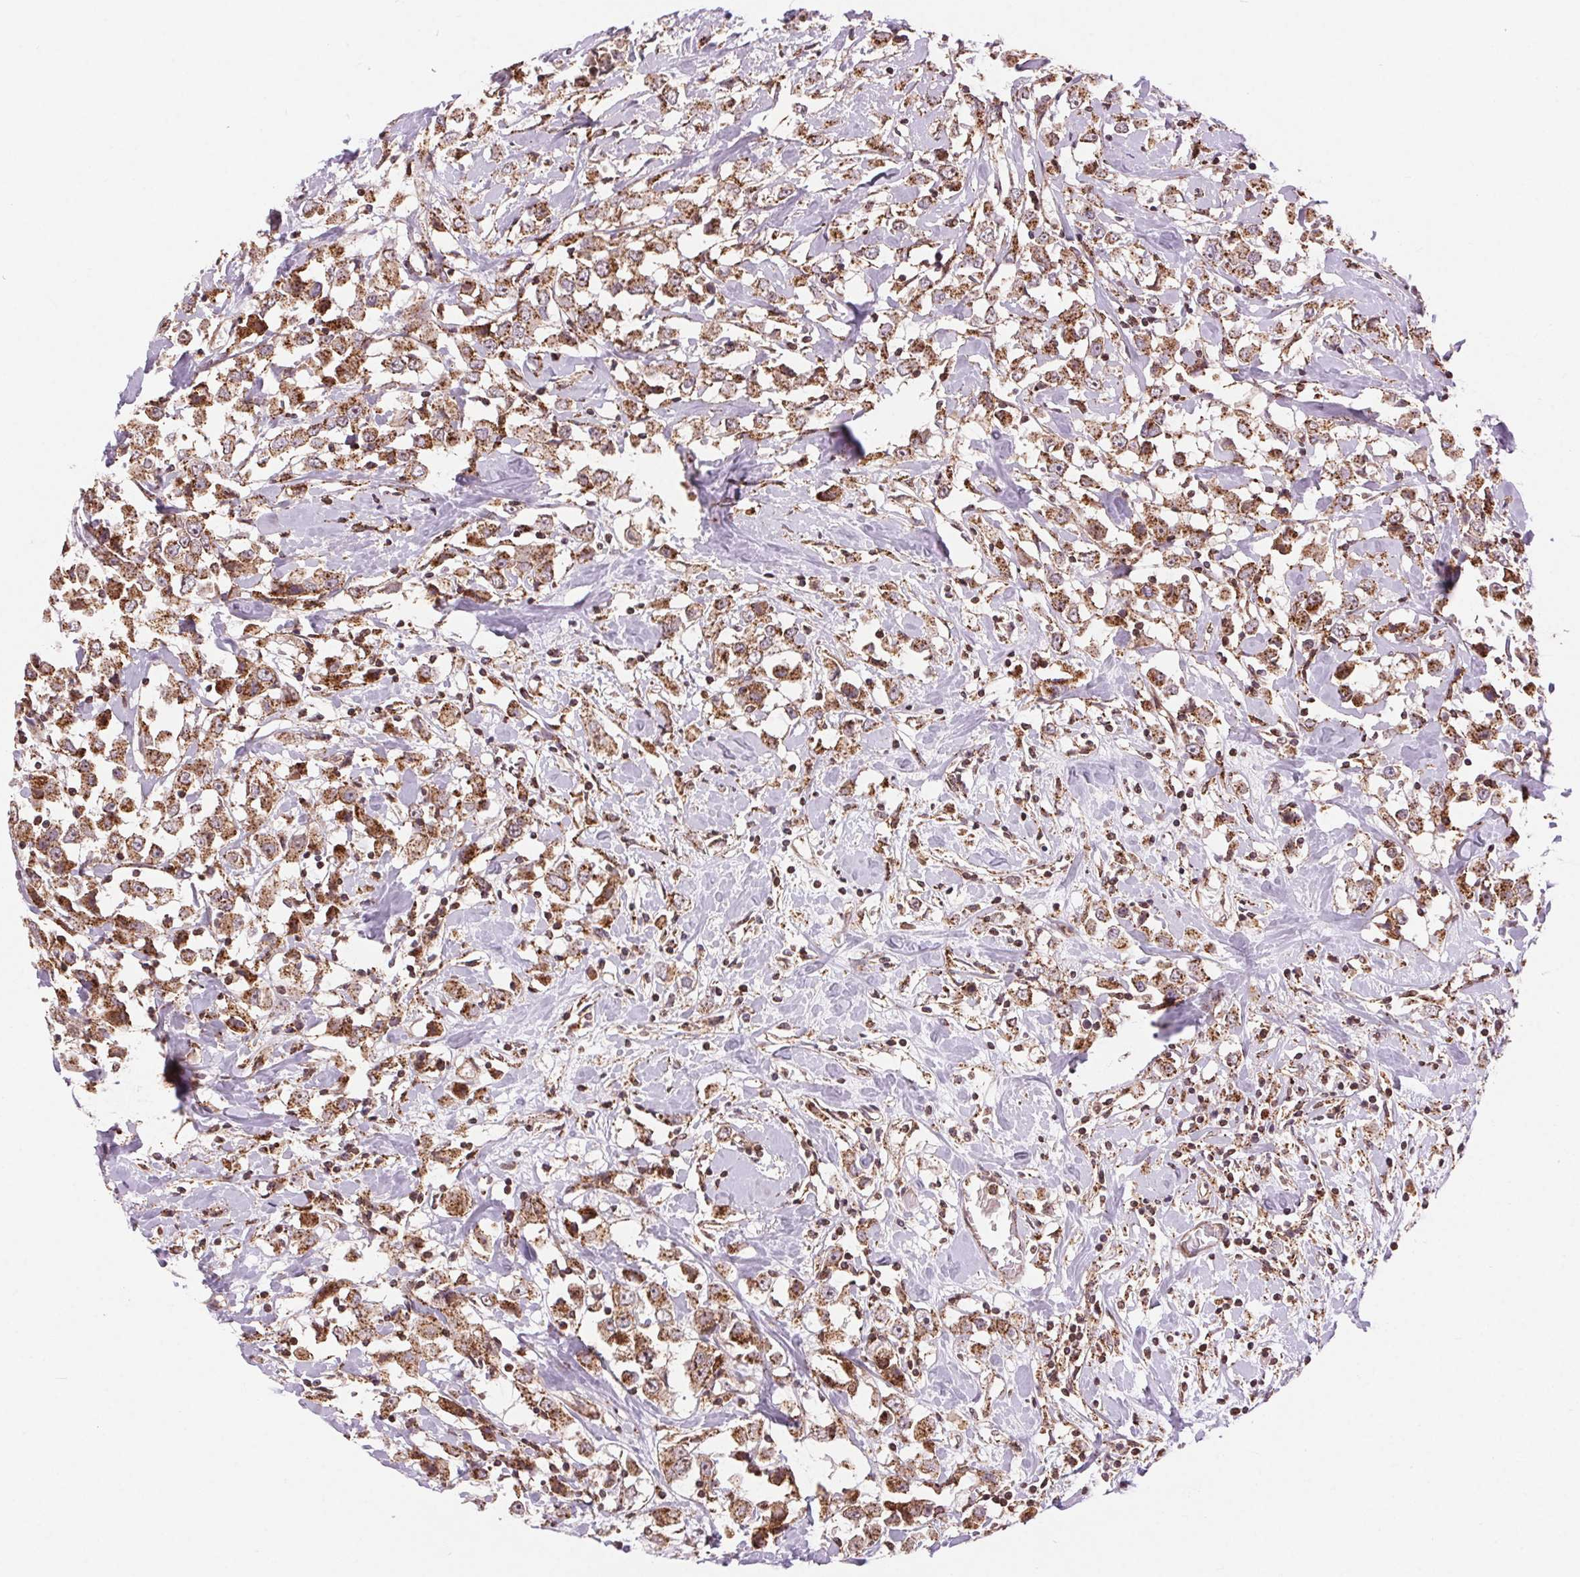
{"staining": {"intensity": "moderate", "quantity": ">75%", "location": "cytoplasmic/membranous"}, "tissue": "breast cancer", "cell_type": "Tumor cells", "image_type": "cancer", "snomed": [{"axis": "morphology", "description": "Duct carcinoma"}, {"axis": "topography", "description": "Breast"}], "caption": "This is an image of IHC staining of breast cancer, which shows moderate expression in the cytoplasmic/membranous of tumor cells.", "gene": "CHMP4B", "patient": {"sex": "female", "age": 61}}